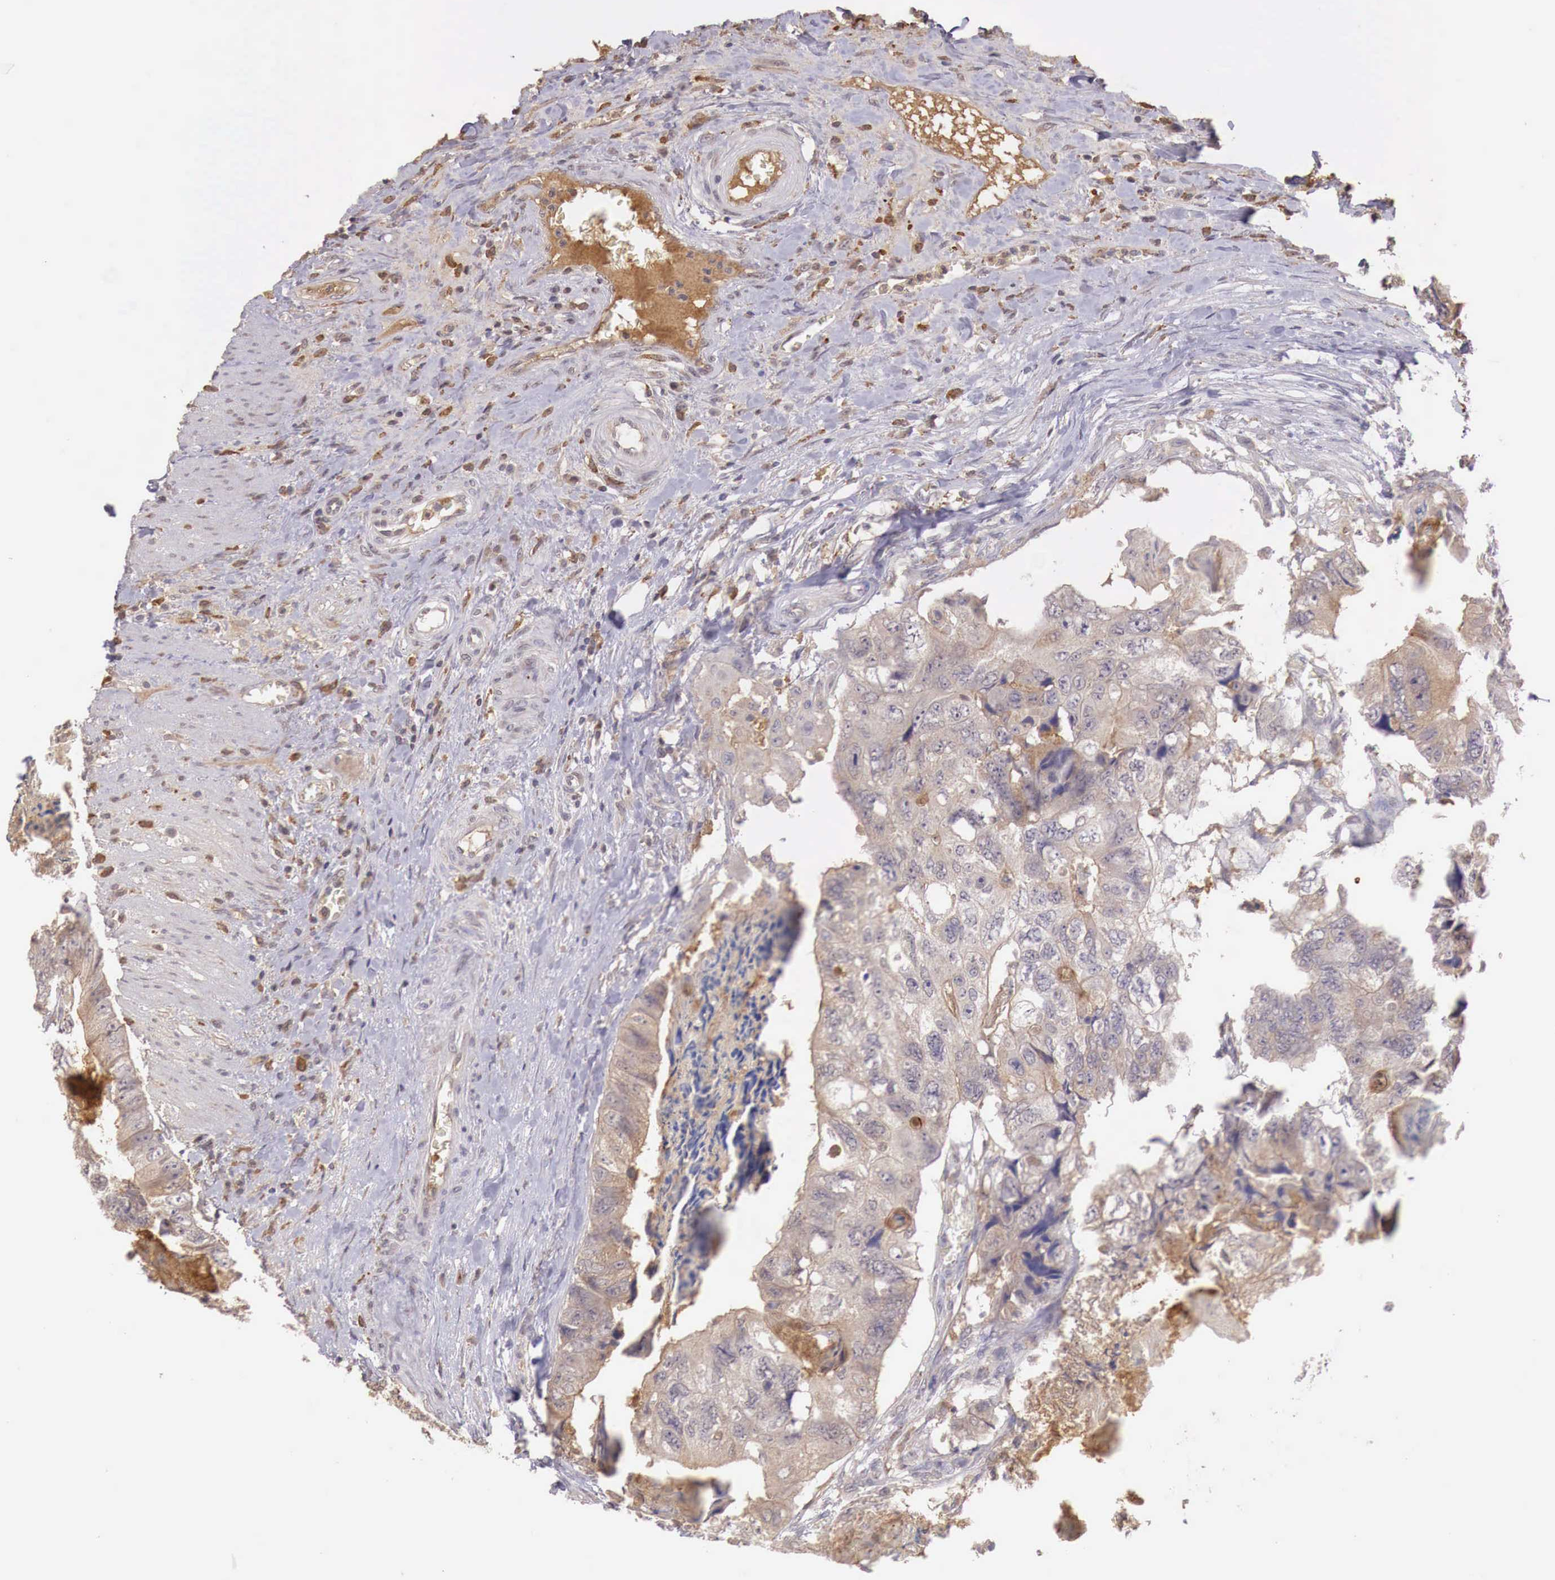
{"staining": {"intensity": "weak", "quantity": "<25%", "location": "cytoplasmic/membranous"}, "tissue": "colorectal cancer", "cell_type": "Tumor cells", "image_type": "cancer", "snomed": [{"axis": "morphology", "description": "Adenocarcinoma, NOS"}, {"axis": "topography", "description": "Rectum"}], "caption": "There is no significant positivity in tumor cells of colorectal adenocarcinoma. Brightfield microscopy of immunohistochemistry stained with DAB (brown) and hematoxylin (blue), captured at high magnification.", "gene": "CHRDL1", "patient": {"sex": "female", "age": 82}}